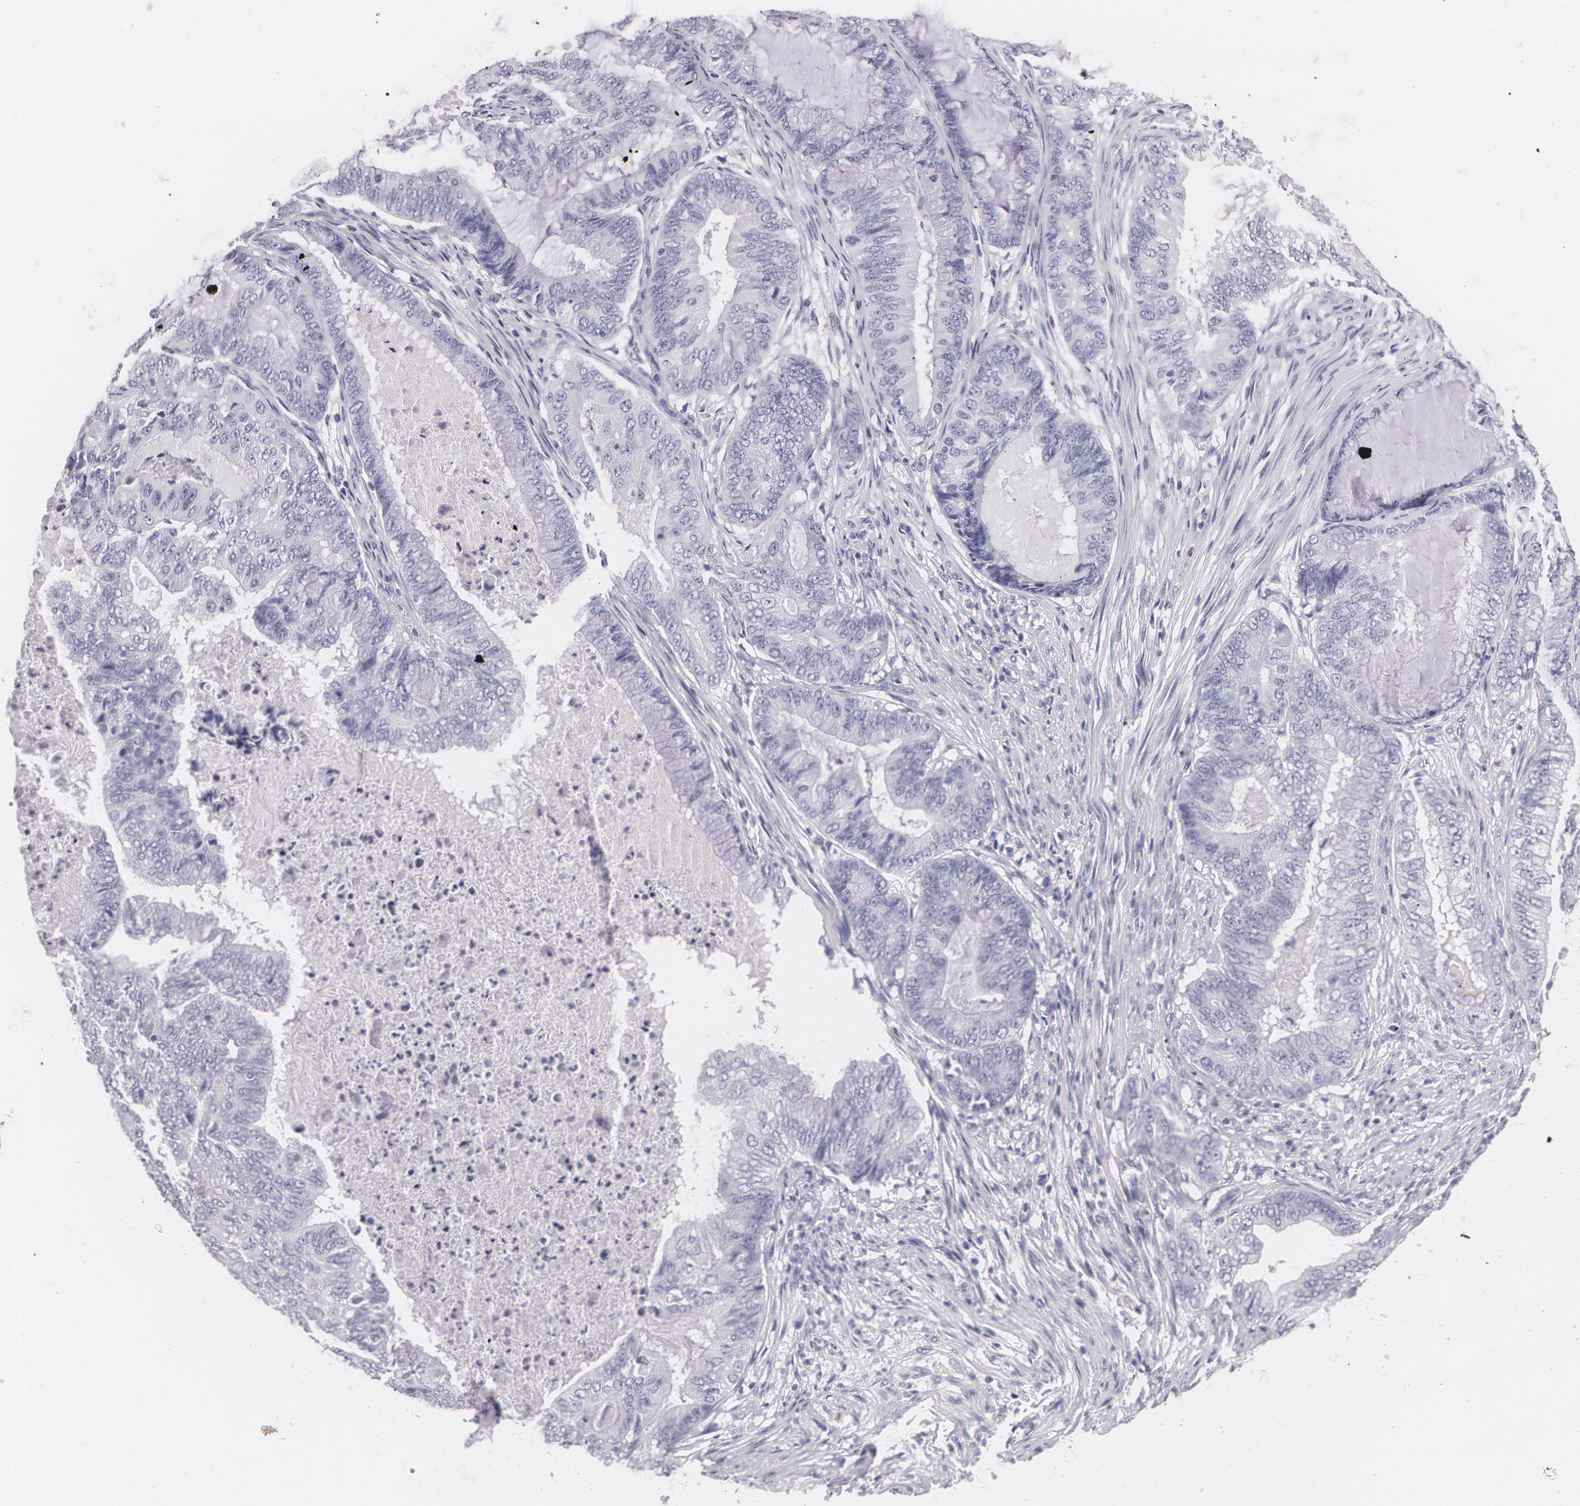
{"staining": {"intensity": "negative", "quantity": "none", "location": "none"}, "tissue": "endometrial cancer", "cell_type": "Tumor cells", "image_type": "cancer", "snomed": [{"axis": "morphology", "description": "Adenocarcinoma, NOS"}, {"axis": "topography", "description": "Endometrium"}], "caption": "Immunohistochemical staining of endometrial adenocarcinoma shows no significant expression in tumor cells. The staining is performed using DAB (3,3'-diaminobenzidine) brown chromogen with nuclei counter-stained in using hematoxylin.", "gene": "NGFR", "patient": {"sex": "female", "age": 63}}